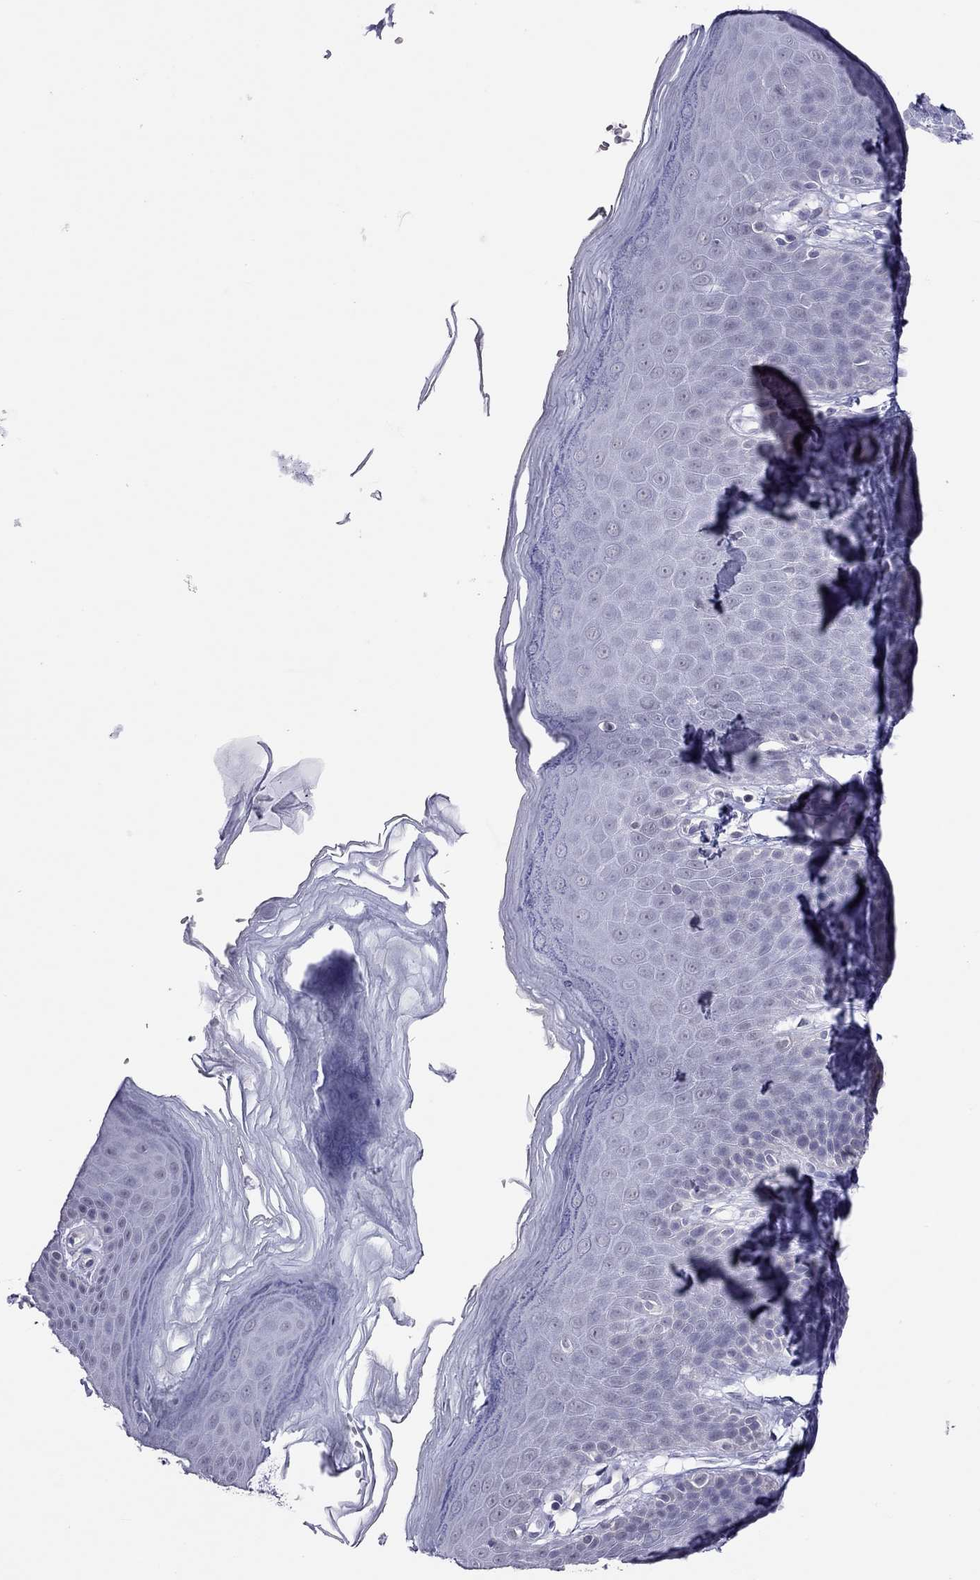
{"staining": {"intensity": "negative", "quantity": "none", "location": "none"}, "tissue": "skin", "cell_type": "Epidermal cells", "image_type": "normal", "snomed": [{"axis": "morphology", "description": "Normal tissue, NOS"}, {"axis": "topography", "description": "Anal"}], "caption": "This is an immunohistochemistry (IHC) photomicrograph of unremarkable skin. There is no expression in epidermal cells.", "gene": "JHY", "patient": {"sex": "male", "age": 53}}